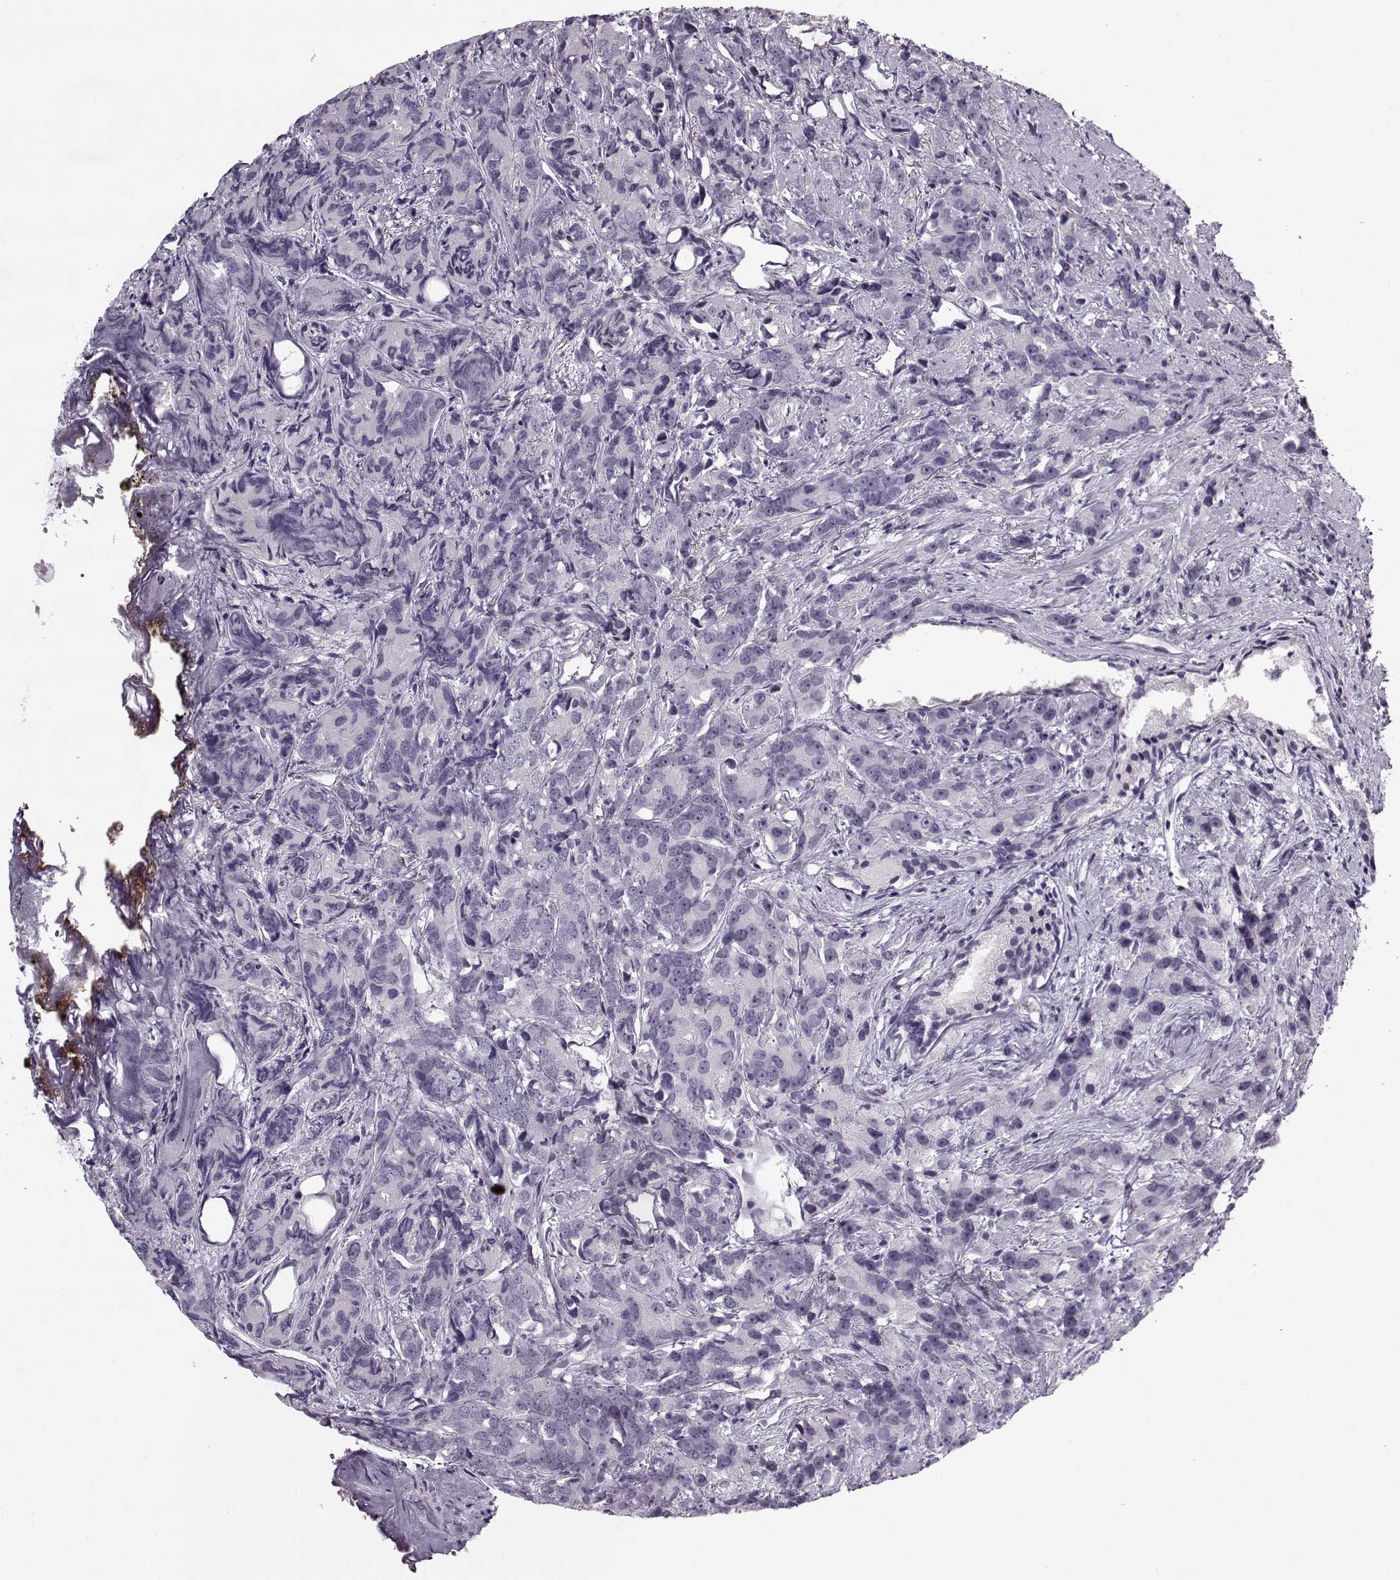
{"staining": {"intensity": "negative", "quantity": "none", "location": "none"}, "tissue": "prostate cancer", "cell_type": "Tumor cells", "image_type": "cancer", "snomed": [{"axis": "morphology", "description": "Adenocarcinoma, High grade"}, {"axis": "topography", "description": "Prostate"}], "caption": "A photomicrograph of high-grade adenocarcinoma (prostate) stained for a protein reveals no brown staining in tumor cells.", "gene": "ACOT11", "patient": {"sex": "male", "age": 90}}